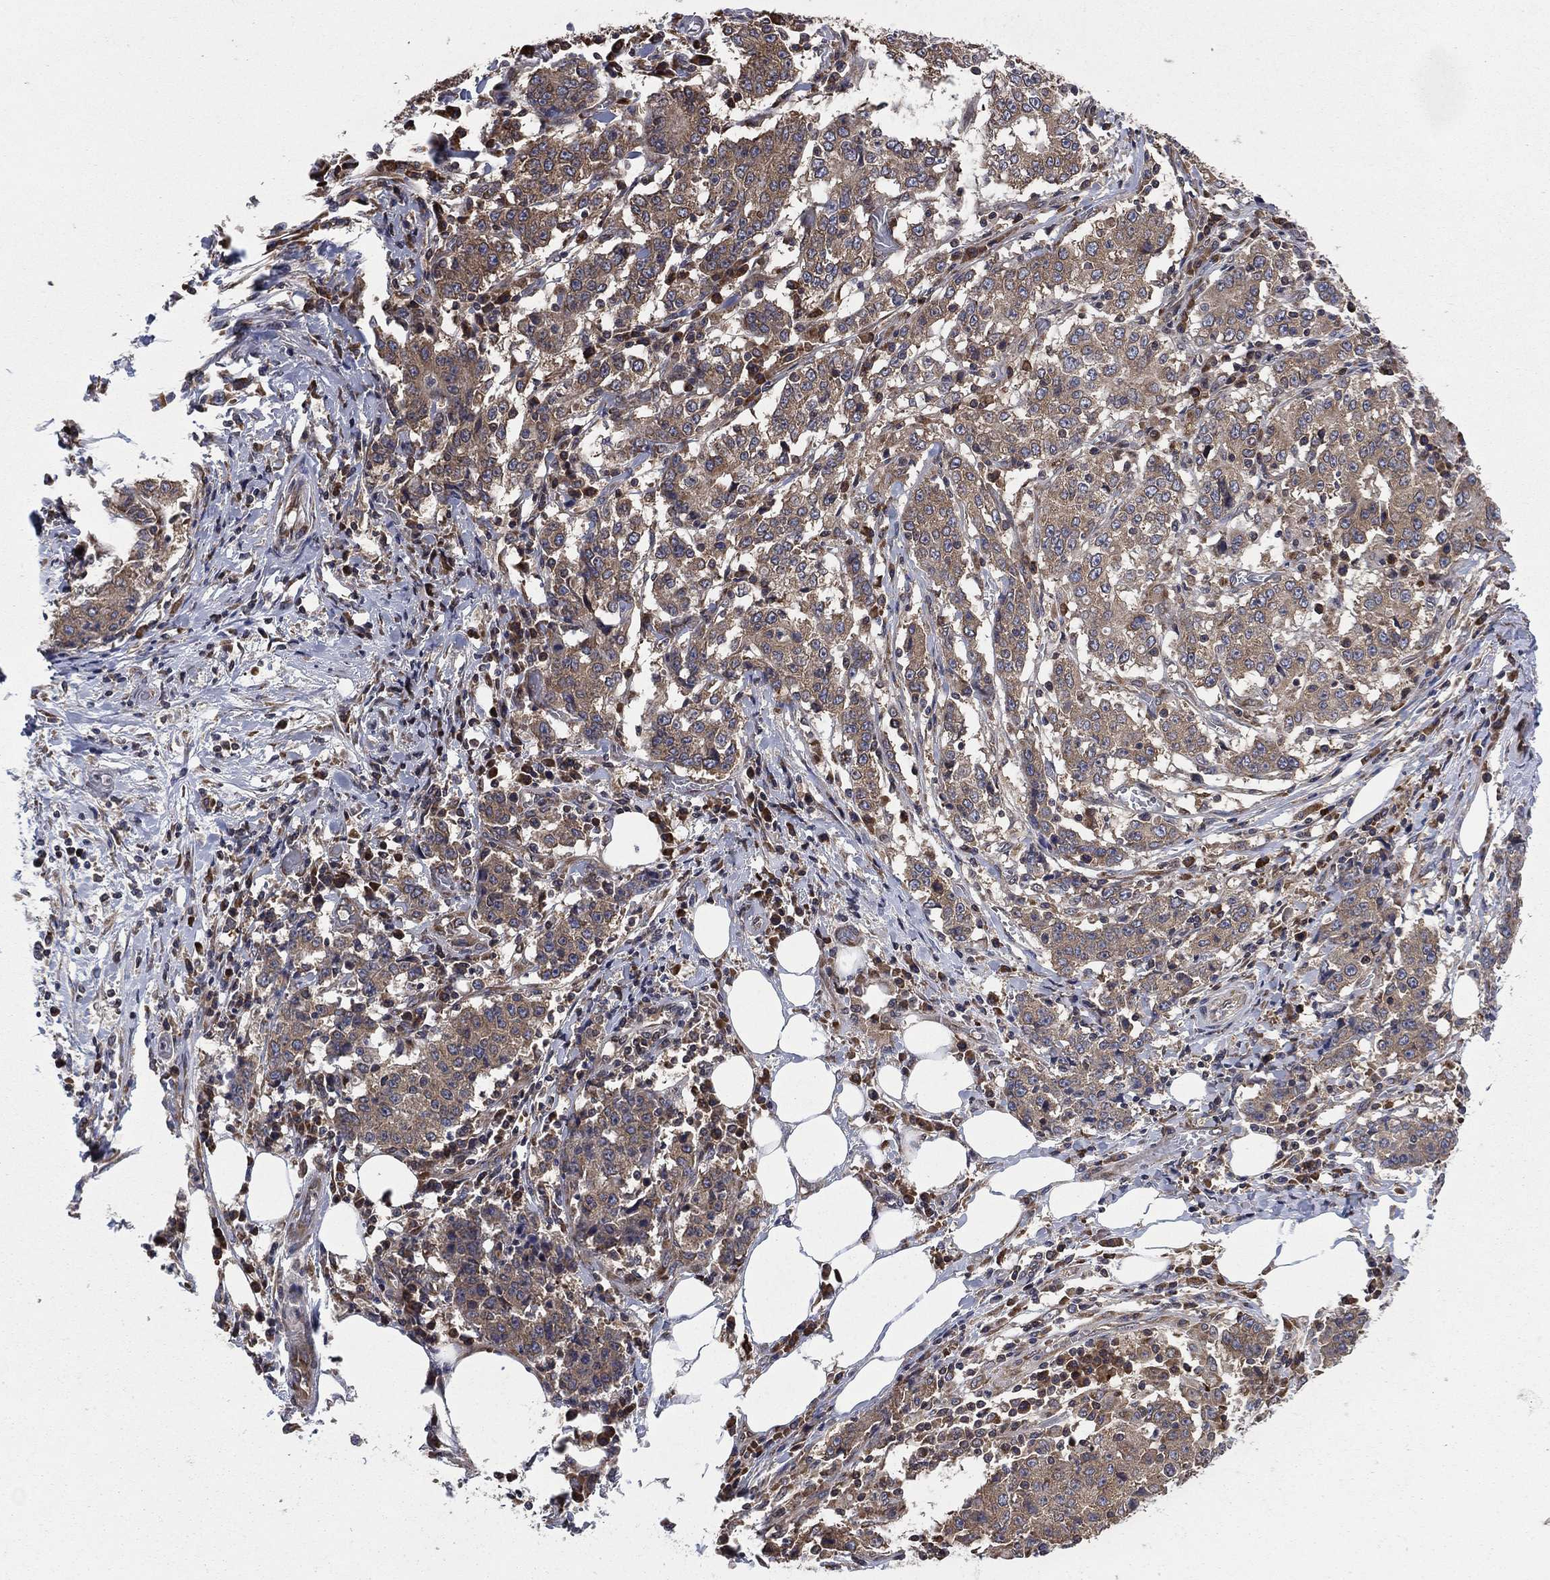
{"staining": {"intensity": "moderate", "quantity": ">75%", "location": "cytoplasmic/membranous"}, "tissue": "stomach cancer", "cell_type": "Tumor cells", "image_type": "cancer", "snomed": [{"axis": "morphology", "description": "Adenocarcinoma, NOS"}, {"axis": "topography", "description": "Stomach"}], "caption": "Brown immunohistochemical staining in human stomach cancer (adenocarcinoma) displays moderate cytoplasmic/membranous staining in about >75% of tumor cells.", "gene": "C2orf76", "patient": {"sex": "male", "age": 59}}